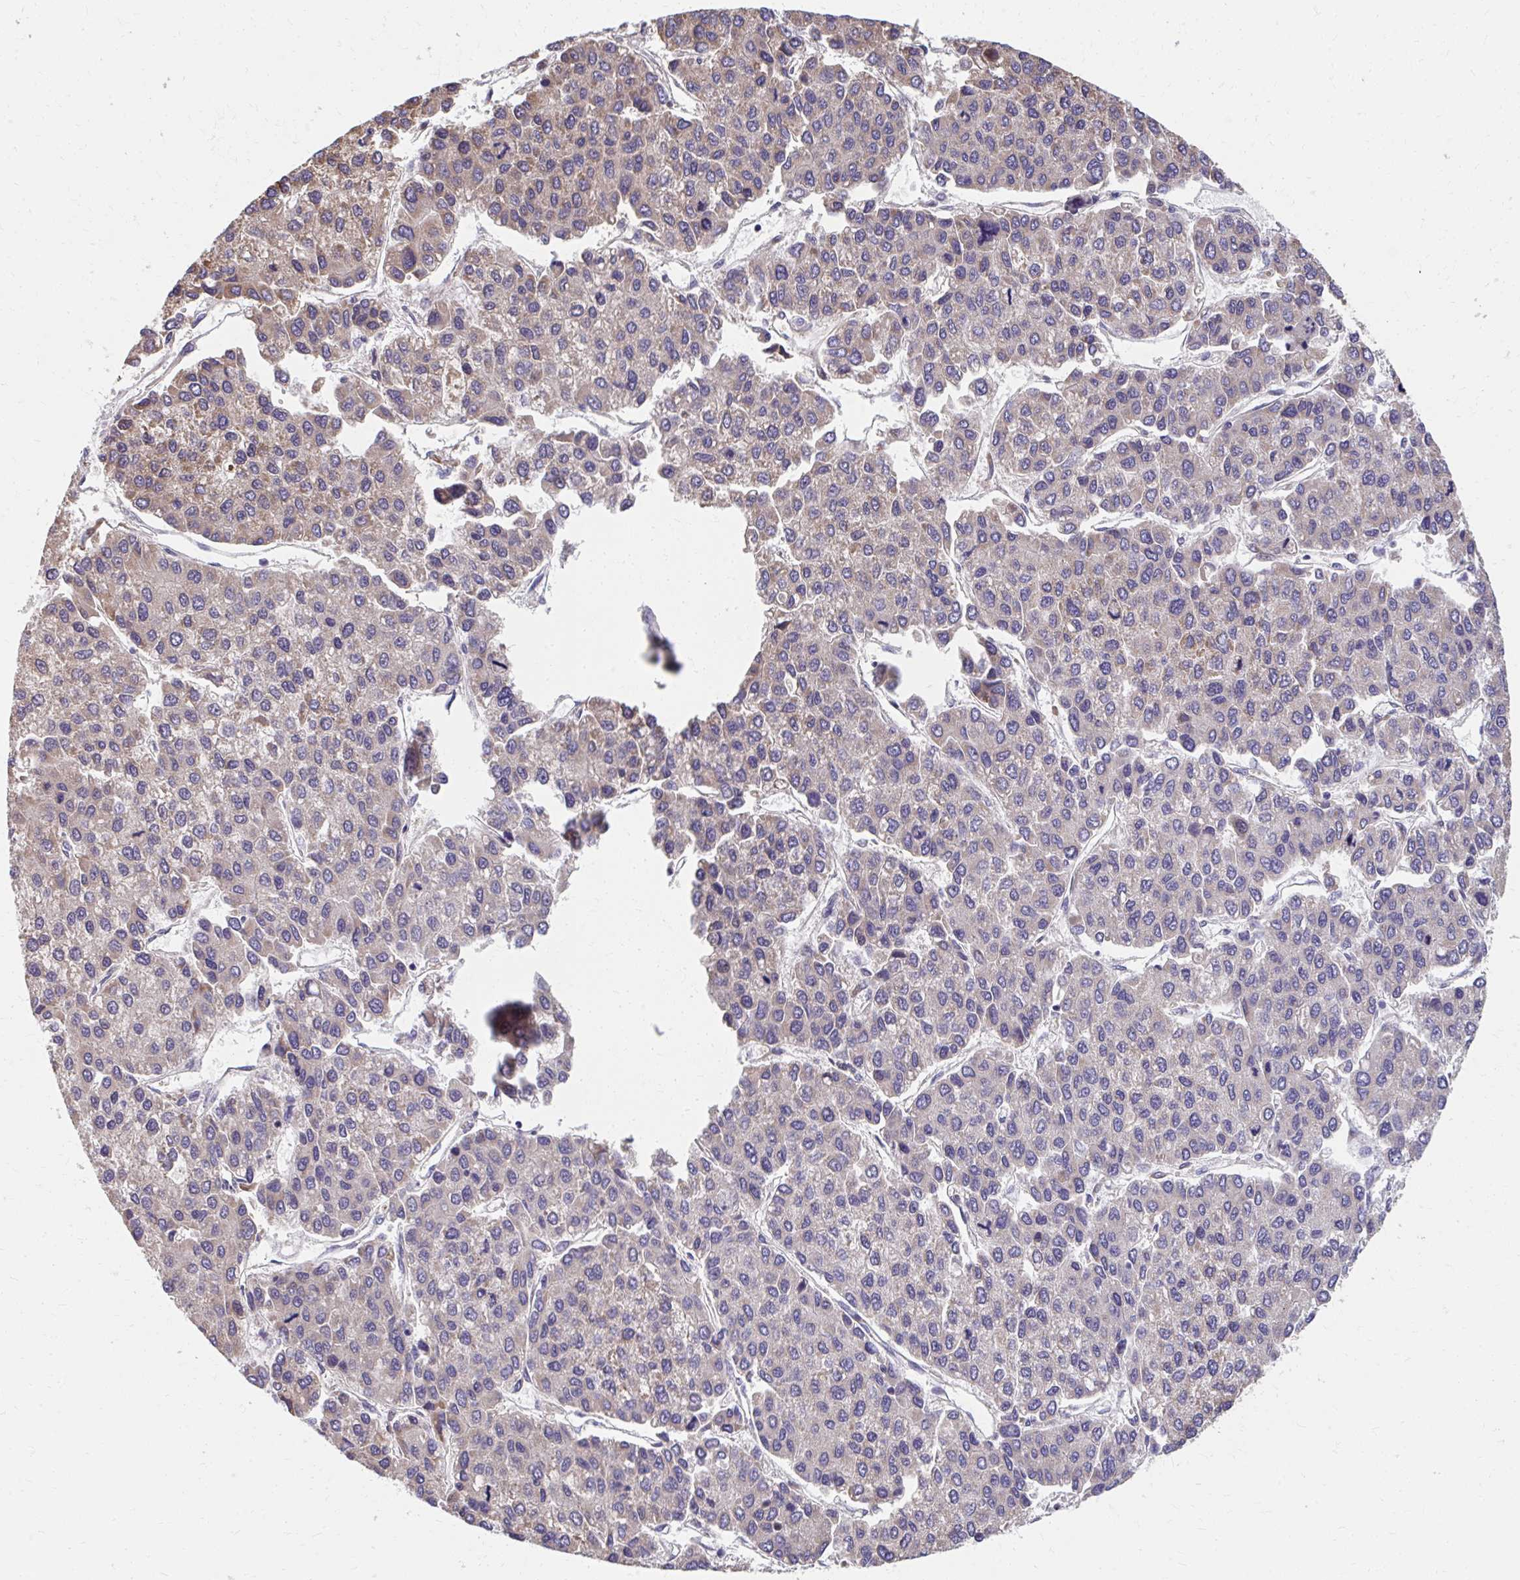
{"staining": {"intensity": "weak", "quantity": "25%-75%", "location": "cytoplasmic/membranous"}, "tissue": "liver cancer", "cell_type": "Tumor cells", "image_type": "cancer", "snomed": [{"axis": "morphology", "description": "Carcinoma, Hepatocellular, NOS"}, {"axis": "topography", "description": "Liver"}], "caption": "Liver cancer (hepatocellular carcinoma) stained with immunohistochemistry exhibits weak cytoplasmic/membranous staining in about 25%-75% of tumor cells.", "gene": "ZNF778", "patient": {"sex": "female", "age": 66}}